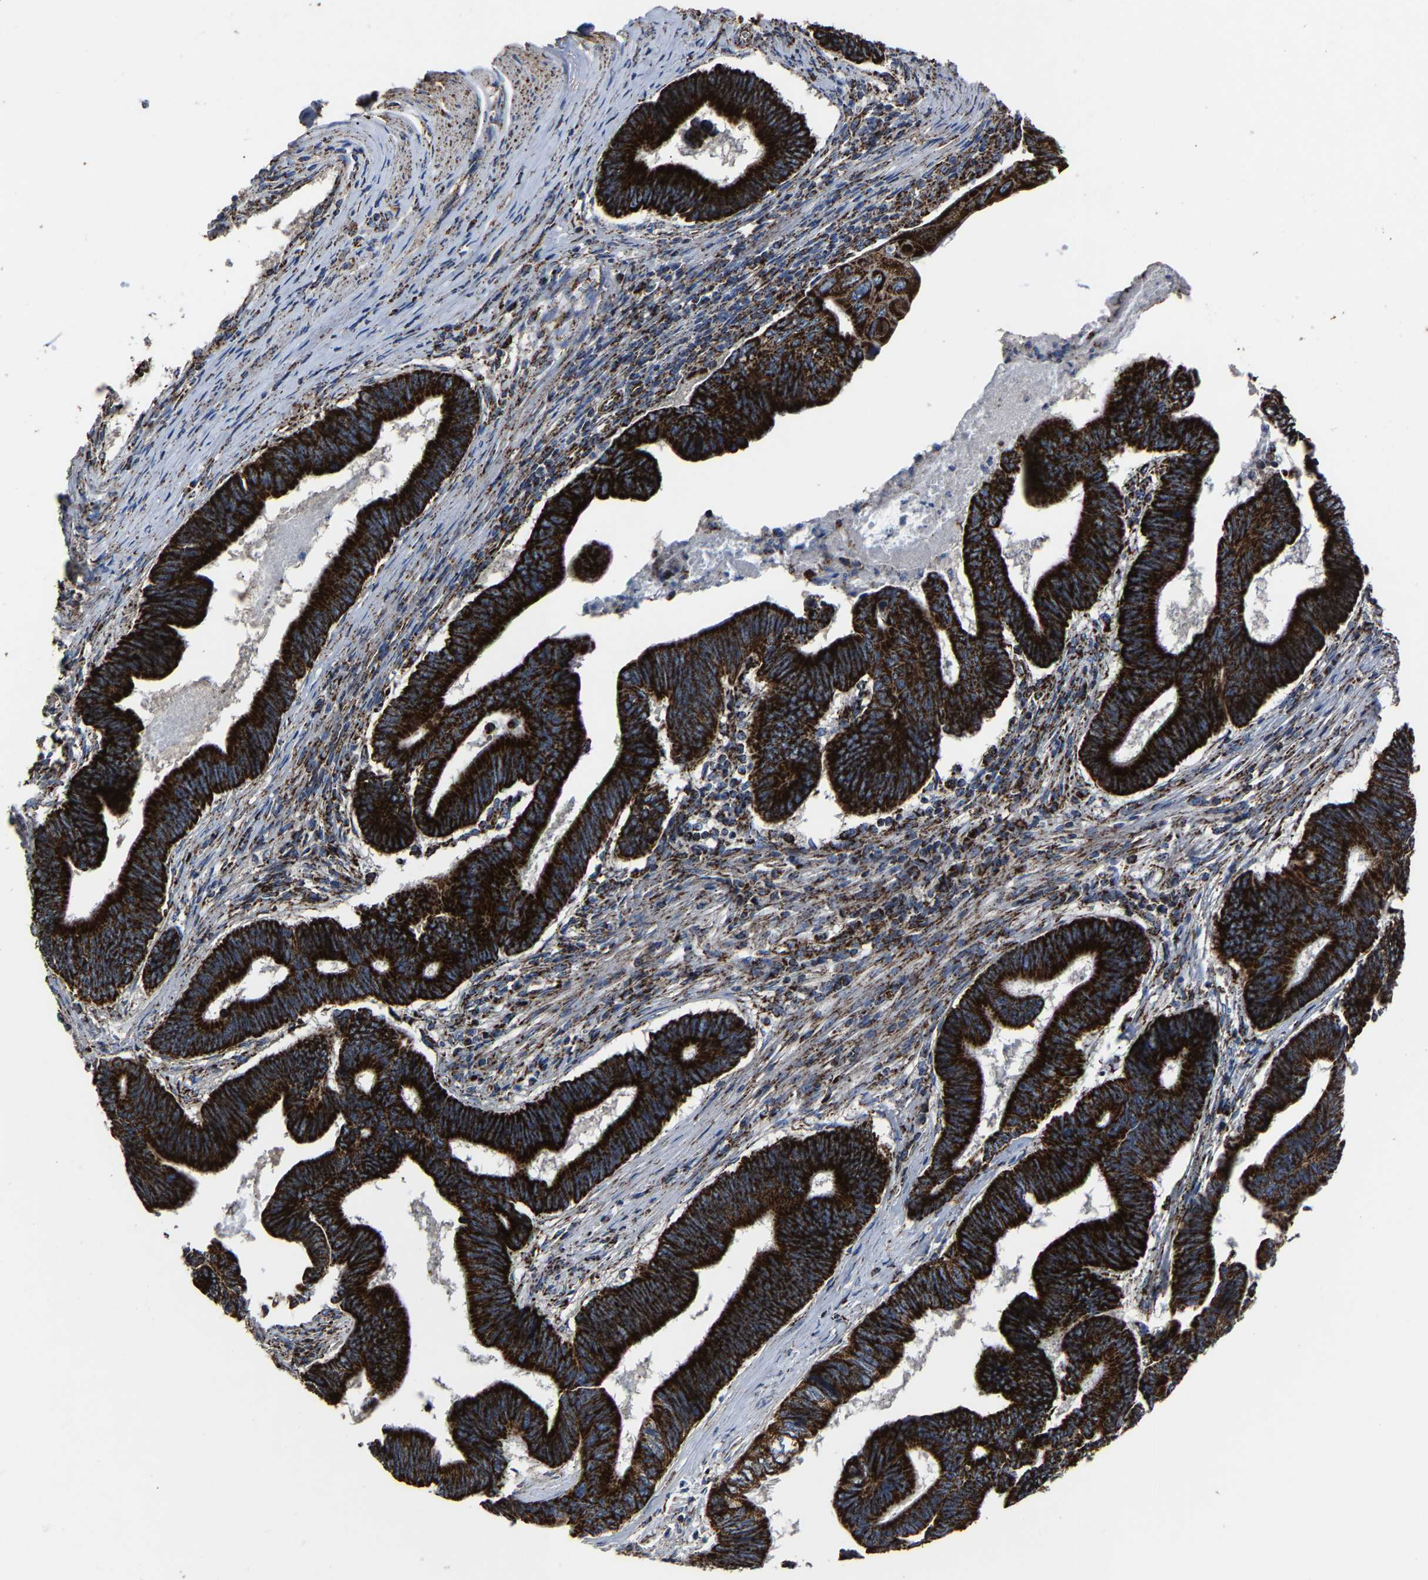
{"staining": {"intensity": "strong", "quantity": ">75%", "location": "cytoplasmic/membranous"}, "tissue": "pancreatic cancer", "cell_type": "Tumor cells", "image_type": "cancer", "snomed": [{"axis": "morphology", "description": "Adenocarcinoma, NOS"}, {"axis": "topography", "description": "Pancreas"}], "caption": "Human pancreatic adenocarcinoma stained with a protein marker reveals strong staining in tumor cells.", "gene": "NDUFV3", "patient": {"sex": "female", "age": 70}}